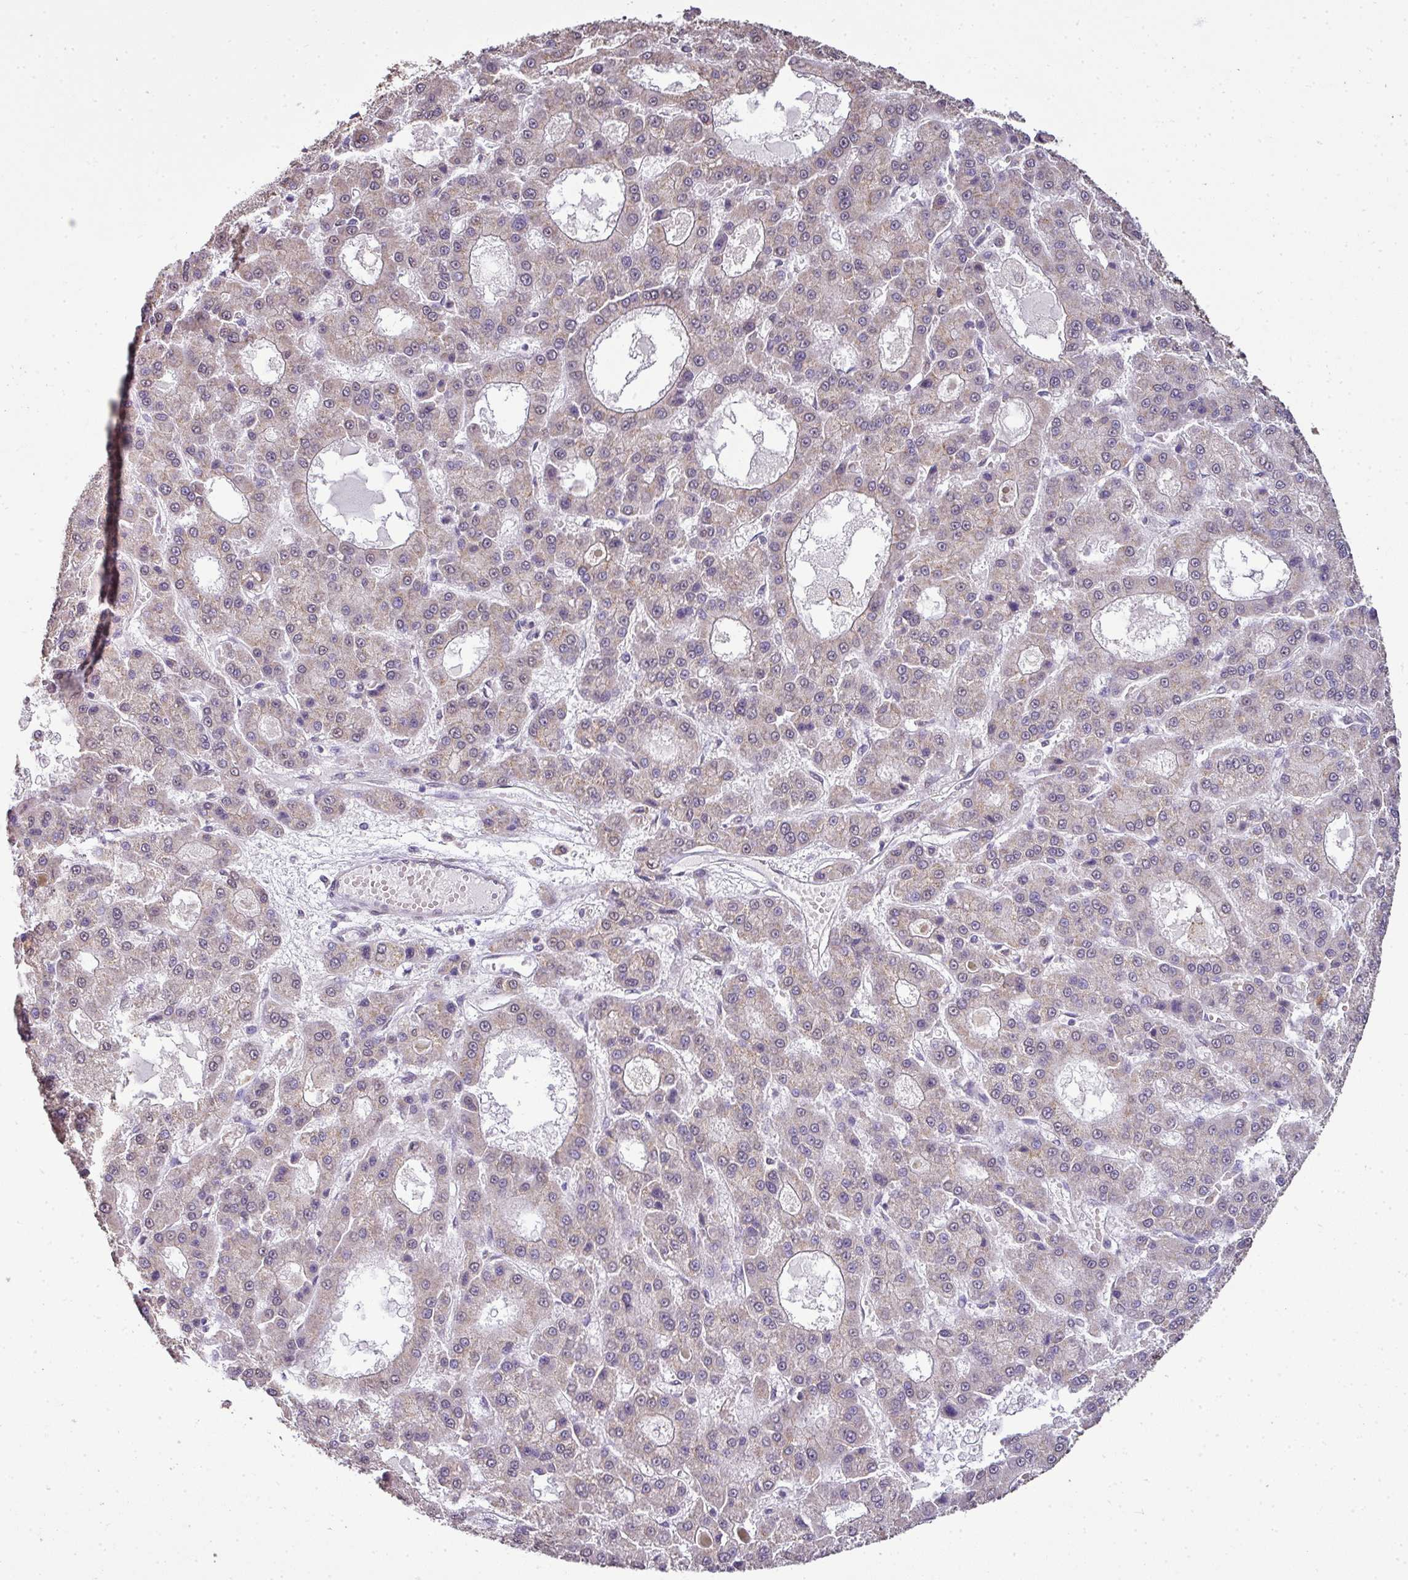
{"staining": {"intensity": "negative", "quantity": "none", "location": "none"}, "tissue": "liver cancer", "cell_type": "Tumor cells", "image_type": "cancer", "snomed": [{"axis": "morphology", "description": "Carcinoma, Hepatocellular, NOS"}, {"axis": "topography", "description": "Liver"}], "caption": "This image is of liver hepatocellular carcinoma stained with immunohistochemistry (IHC) to label a protein in brown with the nuclei are counter-stained blue. There is no expression in tumor cells.", "gene": "JPH2", "patient": {"sex": "male", "age": 70}}